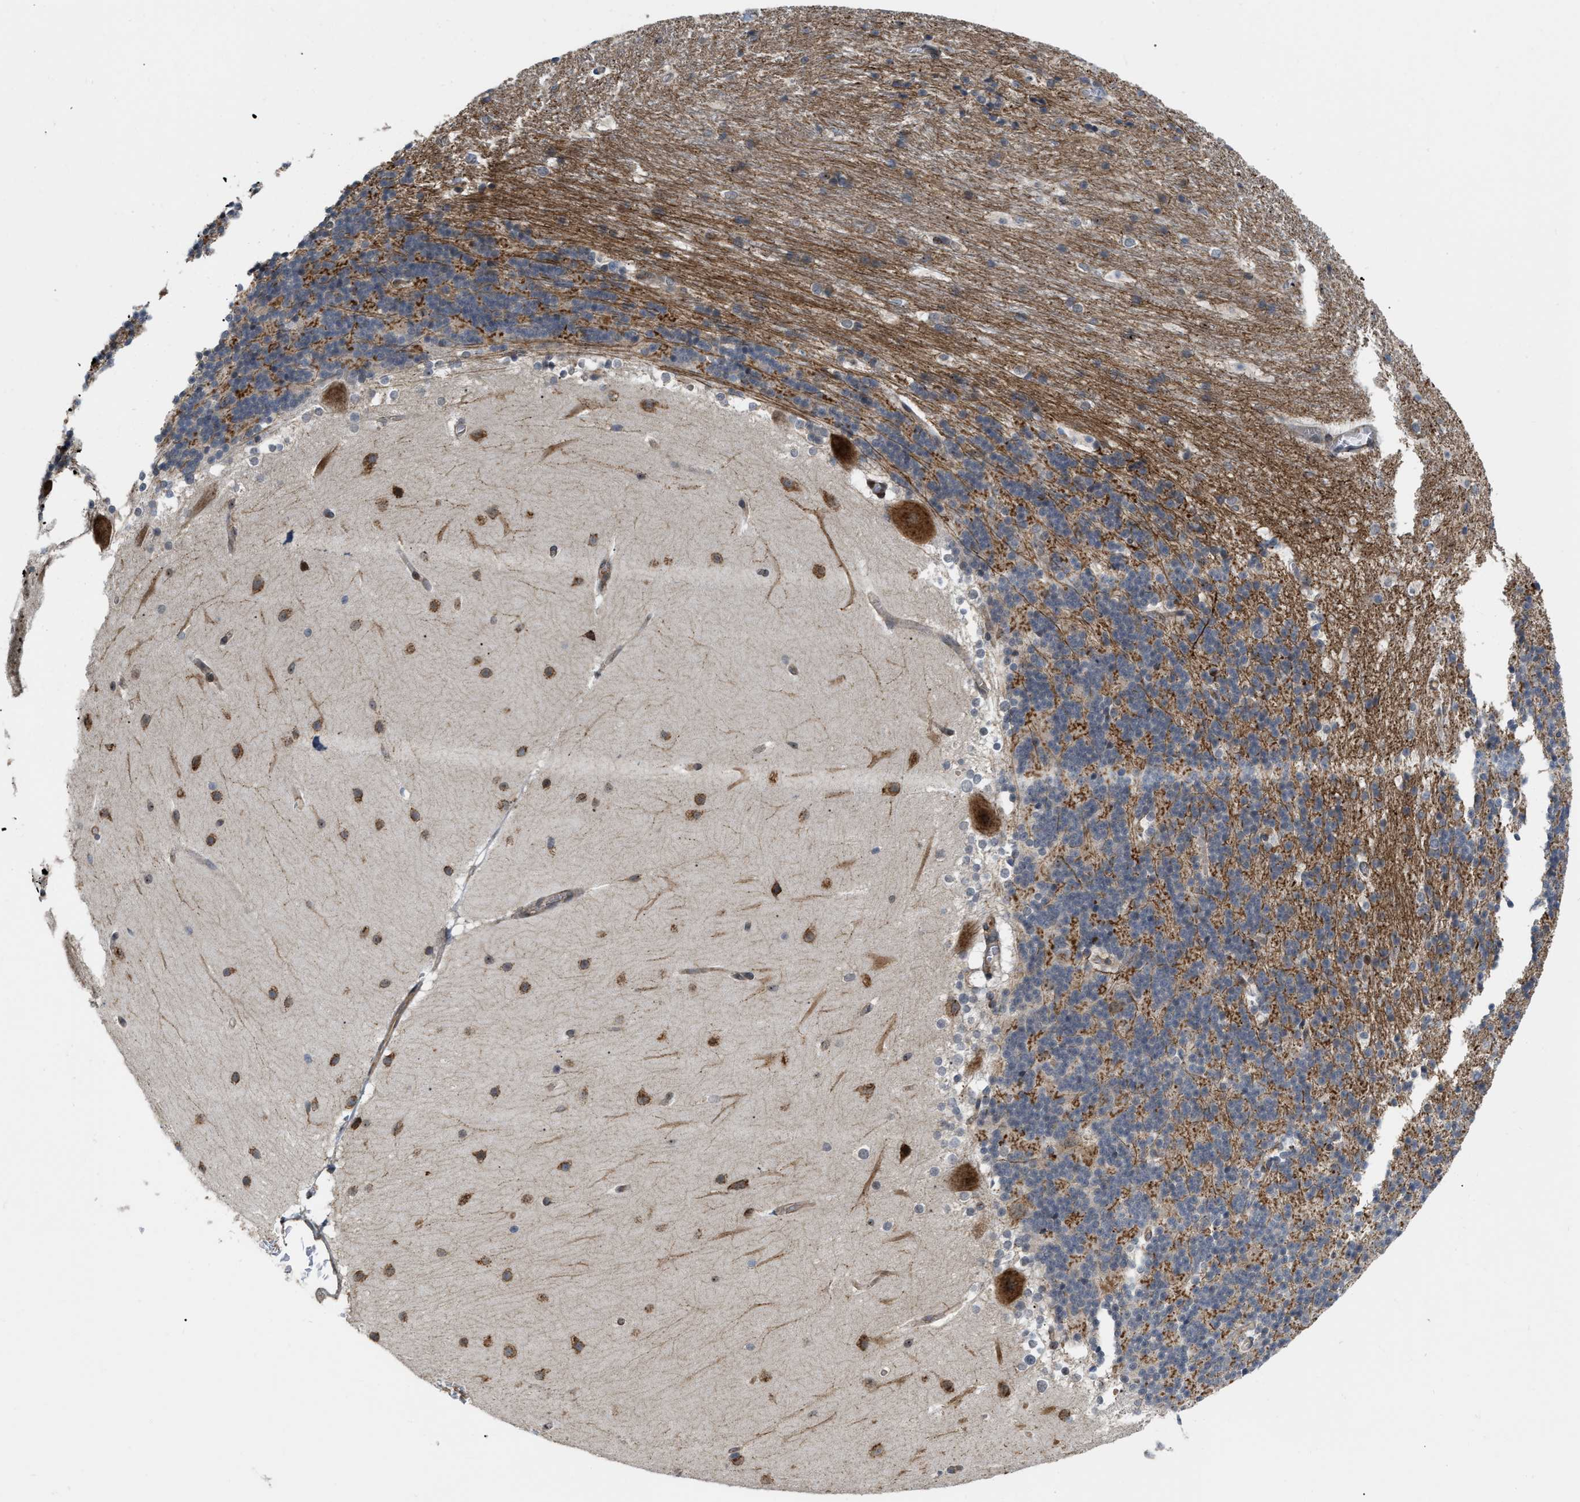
{"staining": {"intensity": "strong", "quantity": "25%-75%", "location": "cytoplasmic/membranous"}, "tissue": "cerebellum", "cell_type": "Cells in granular layer", "image_type": "normal", "snomed": [{"axis": "morphology", "description": "Normal tissue, NOS"}, {"axis": "topography", "description": "Cerebellum"}], "caption": "Cerebellum was stained to show a protein in brown. There is high levels of strong cytoplasmic/membranous positivity in about 25%-75% of cells in granular layer. (DAB (3,3'-diaminobenzidine) IHC, brown staining for protein, blue staining for nuclei).", "gene": "IQCE", "patient": {"sex": "female", "age": 19}}